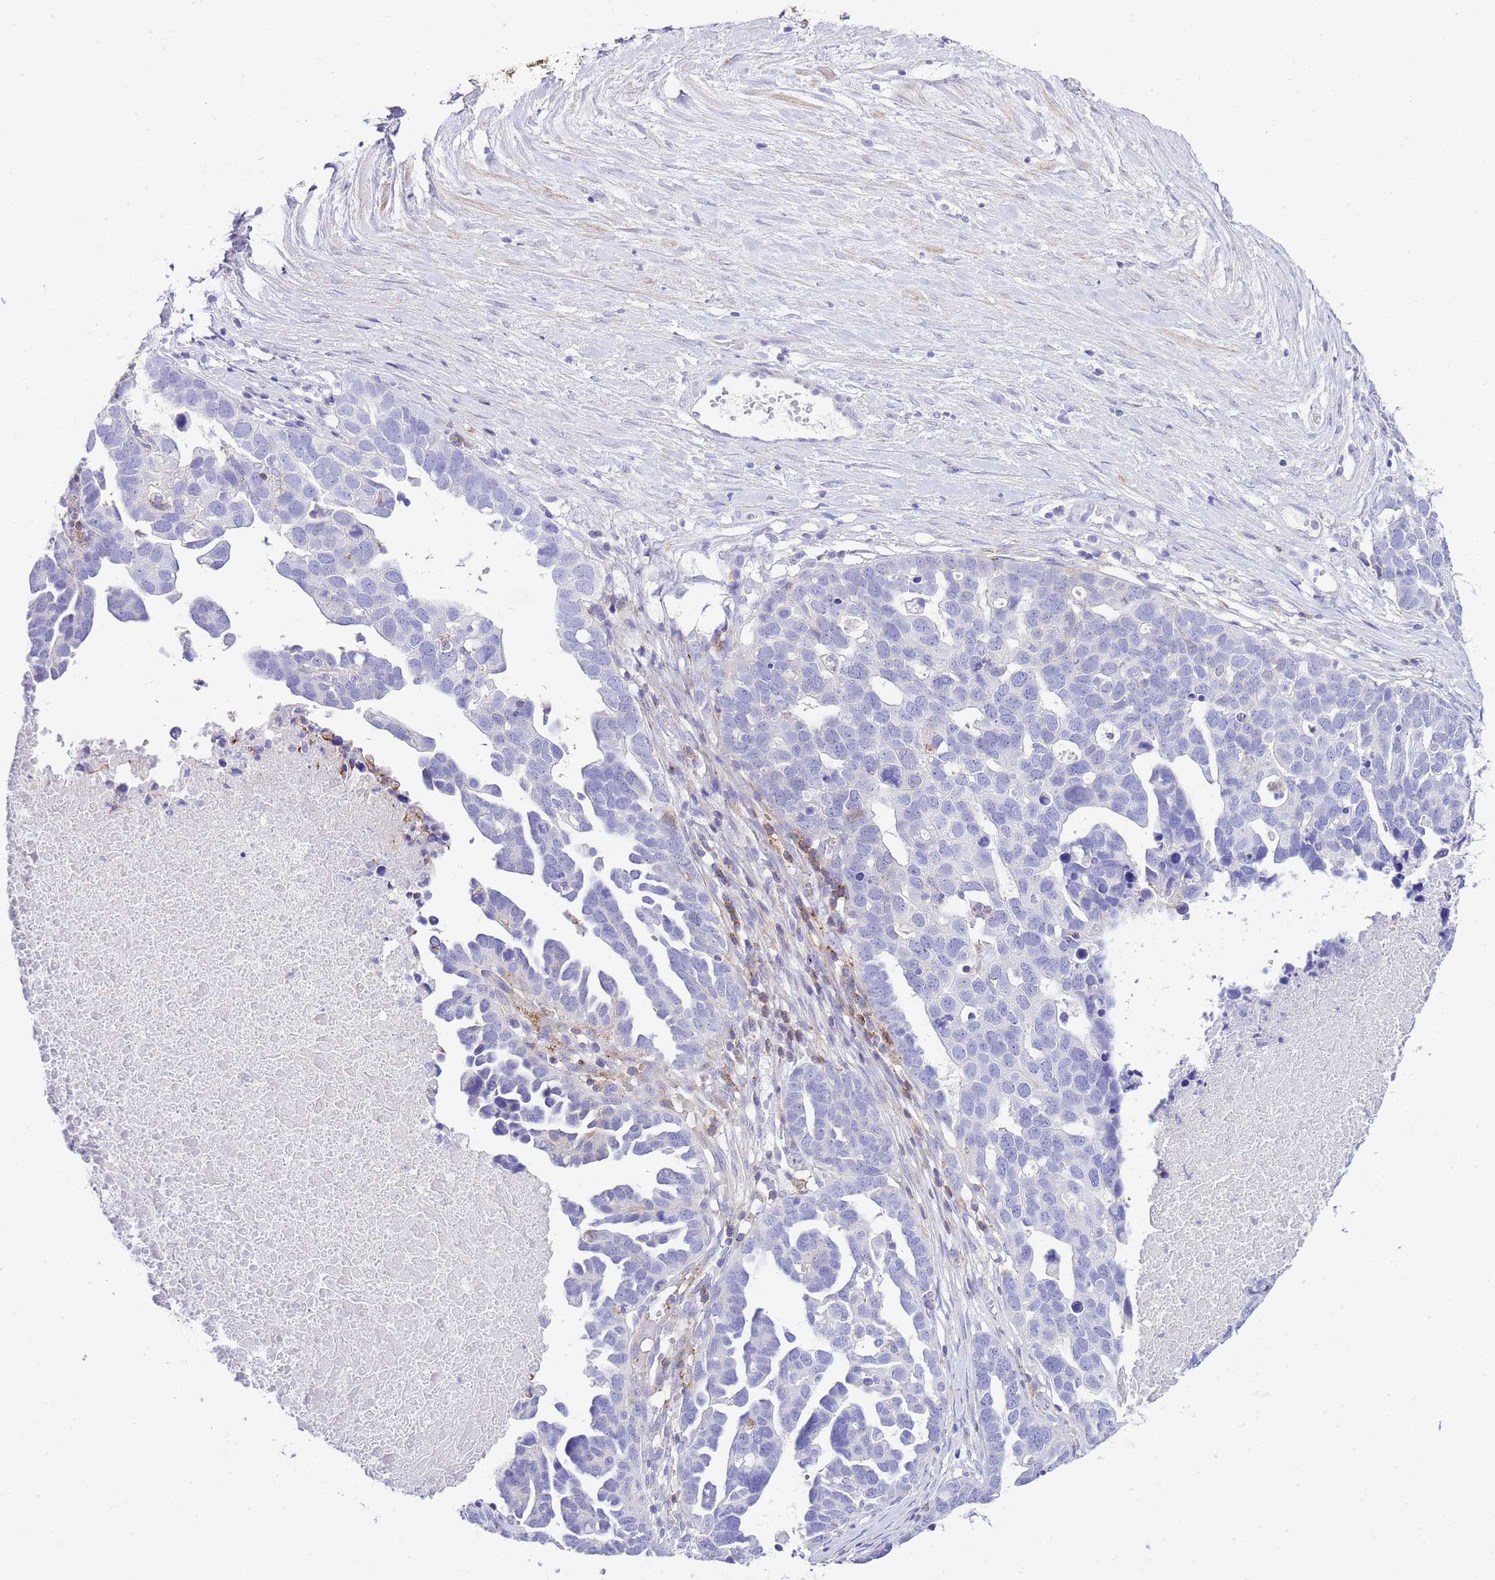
{"staining": {"intensity": "negative", "quantity": "none", "location": "none"}, "tissue": "ovarian cancer", "cell_type": "Tumor cells", "image_type": "cancer", "snomed": [{"axis": "morphology", "description": "Cystadenocarcinoma, serous, NOS"}, {"axis": "topography", "description": "Ovary"}], "caption": "Ovarian serous cystadenocarcinoma was stained to show a protein in brown. There is no significant staining in tumor cells.", "gene": "ALDH3A1", "patient": {"sex": "female", "age": 54}}